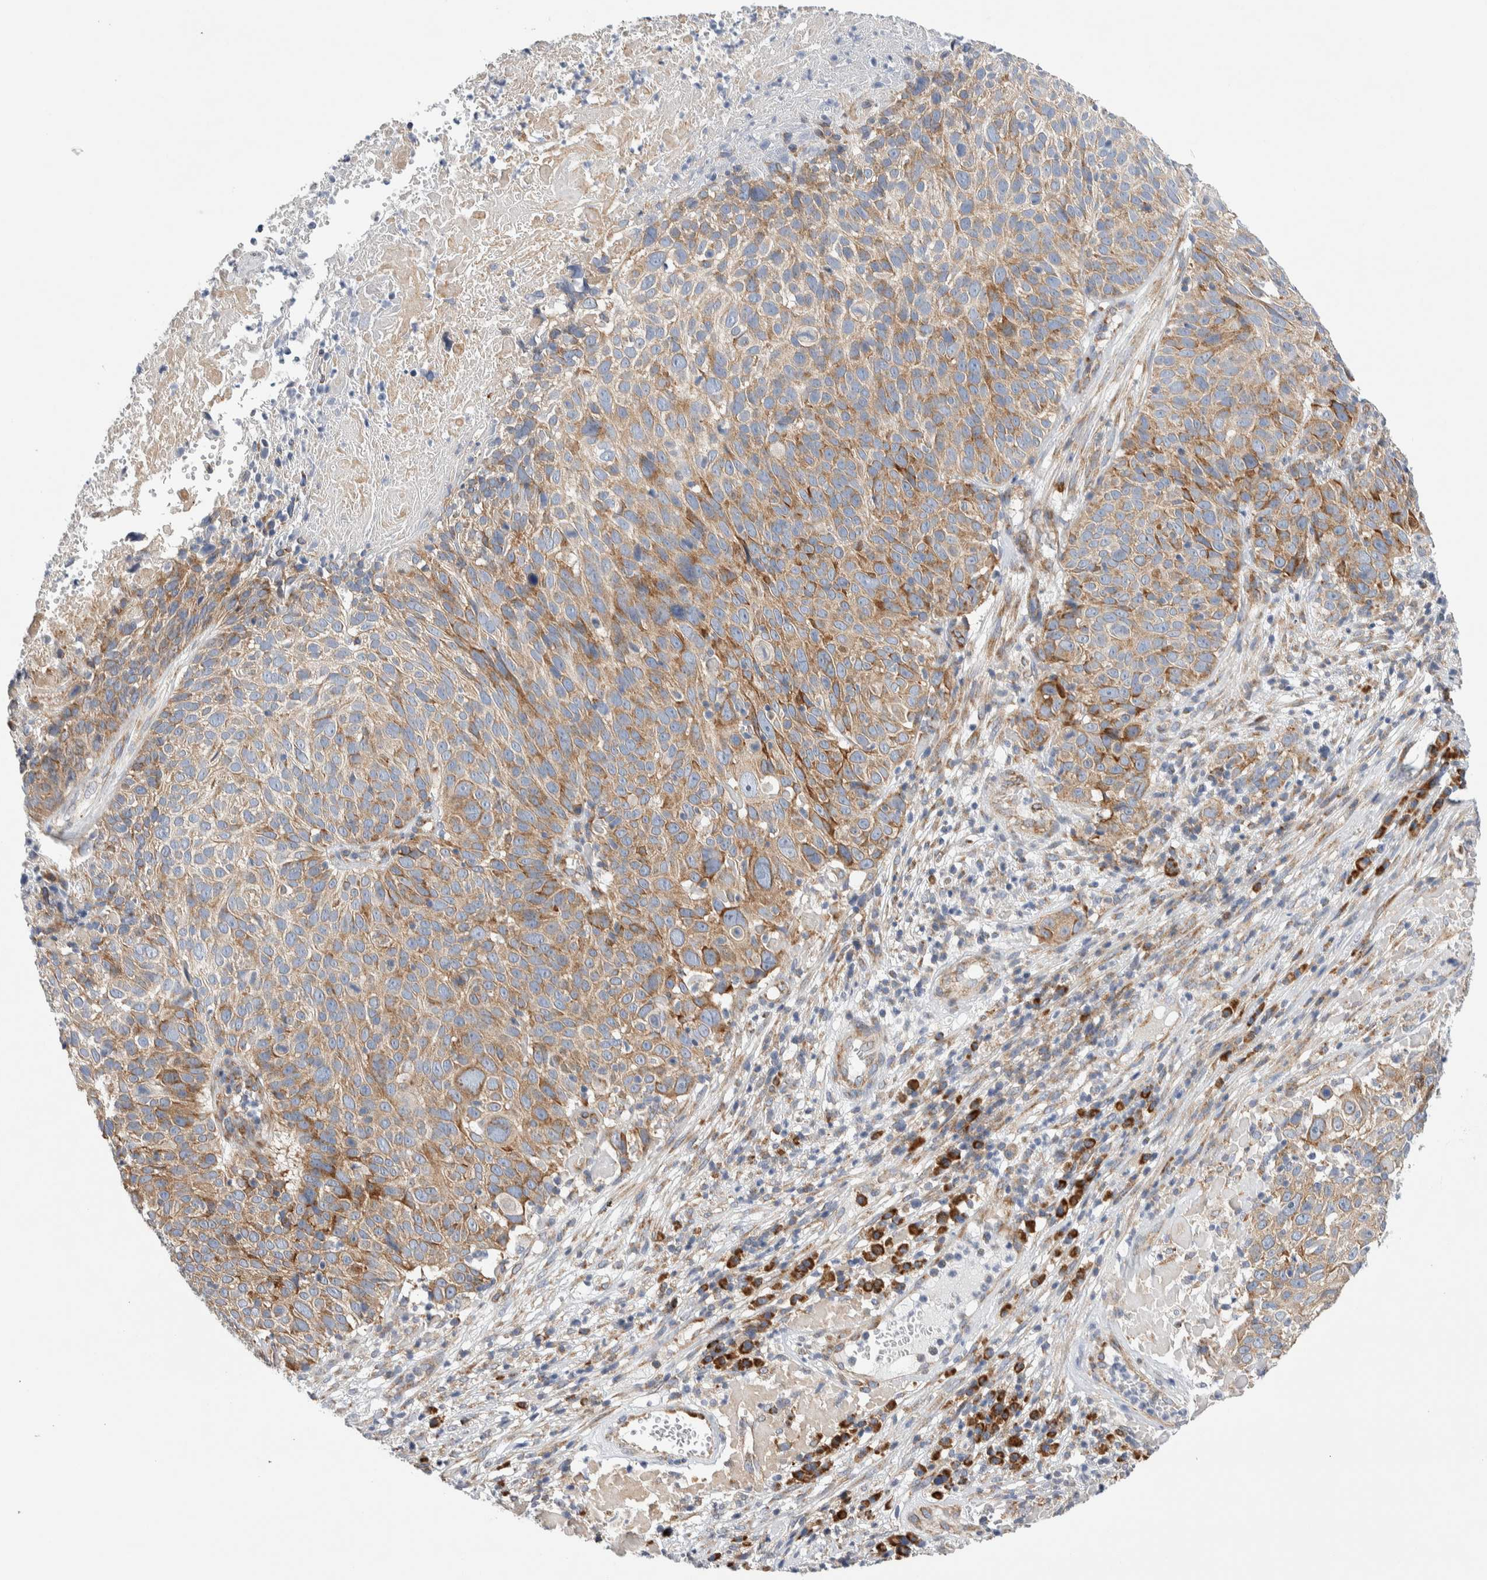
{"staining": {"intensity": "moderate", "quantity": "25%-75%", "location": "cytoplasmic/membranous"}, "tissue": "cervical cancer", "cell_type": "Tumor cells", "image_type": "cancer", "snomed": [{"axis": "morphology", "description": "Squamous cell carcinoma, NOS"}, {"axis": "topography", "description": "Cervix"}], "caption": "Tumor cells demonstrate medium levels of moderate cytoplasmic/membranous expression in approximately 25%-75% of cells in human cervical cancer. The staining is performed using DAB (3,3'-diaminobenzidine) brown chromogen to label protein expression. The nuclei are counter-stained blue using hematoxylin.", "gene": "RACK1", "patient": {"sex": "female", "age": 74}}